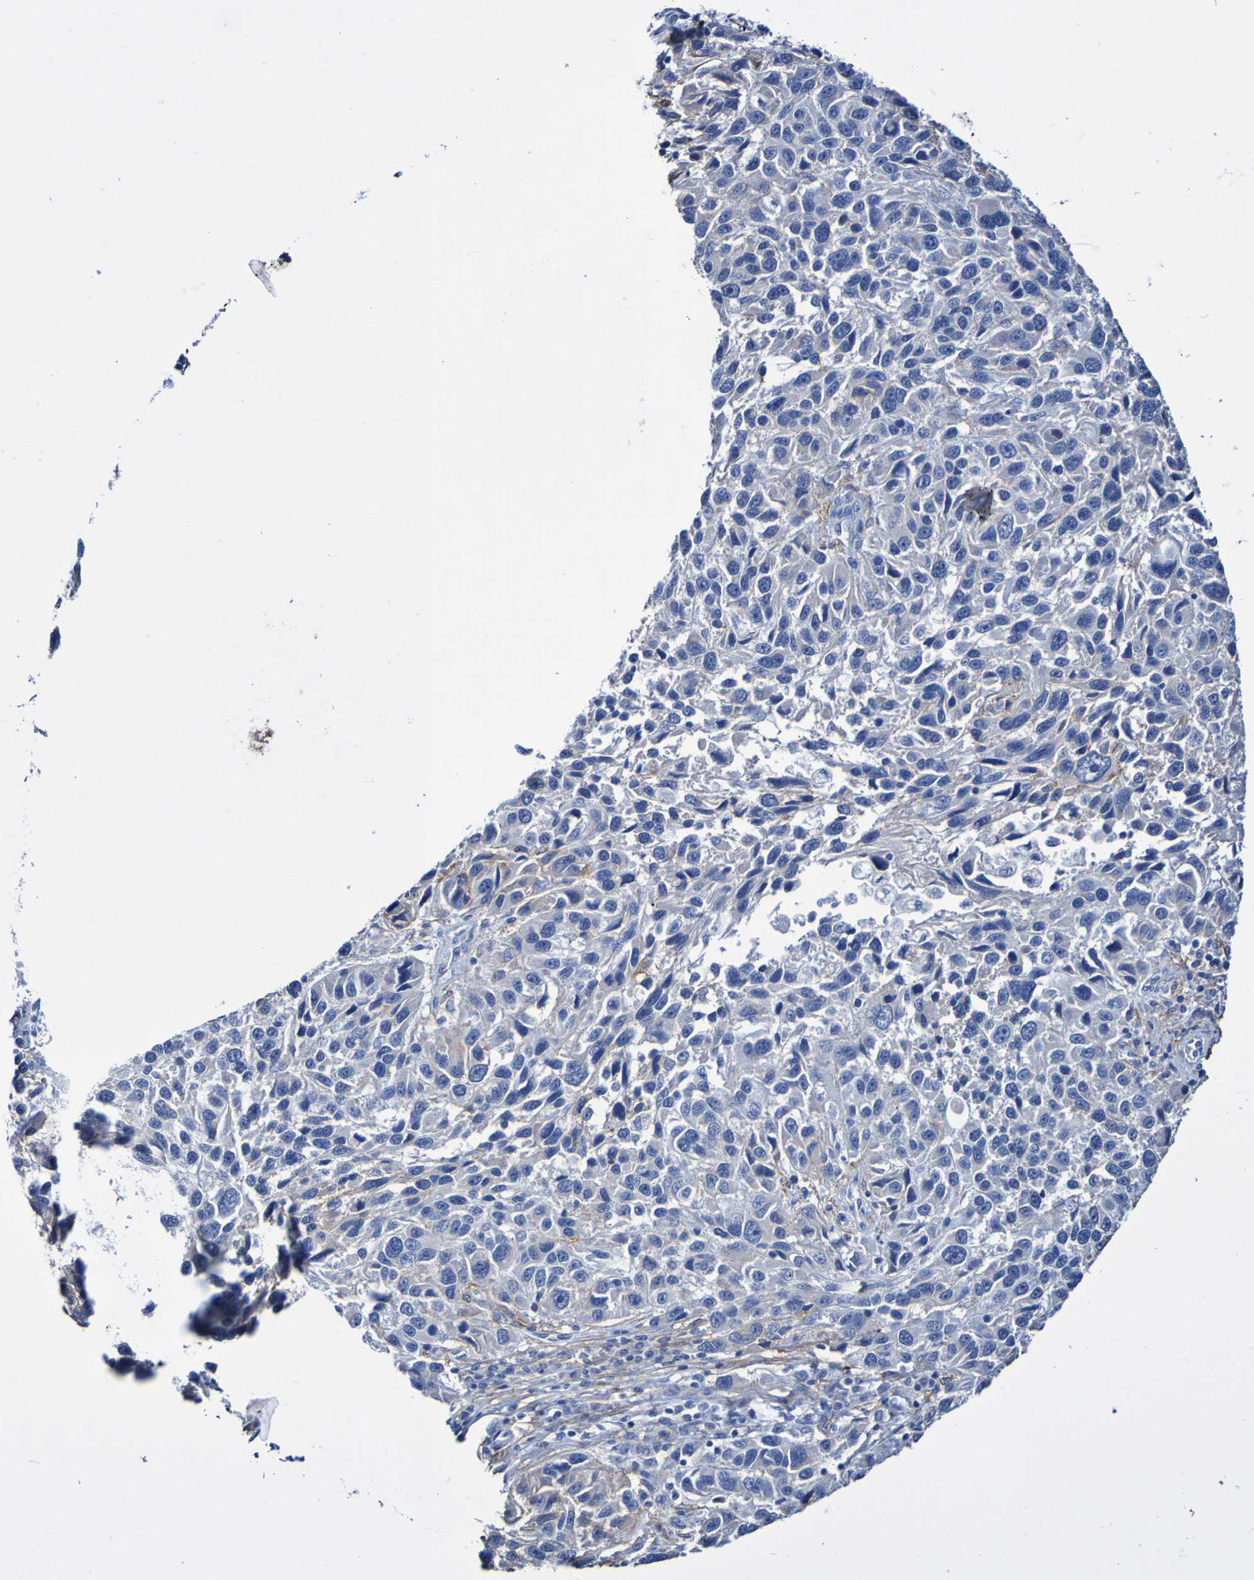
{"staining": {"intensity": "negative", "quantity": "none", "location": "none"}, "tissue": "melanoma", "cell_type": "Tumor cells", "image_type": "cancer", "snomed": [{"axis": "morphology", "description": "Malignant melanoma, NOS"}, {"axis": "topography", "description": "Skin"}], "caption": "The histopathology image shows no staining of tumor cells in melanoma.", "gene": "SGCB", "patient": {"sex": "male", "age": 53}}